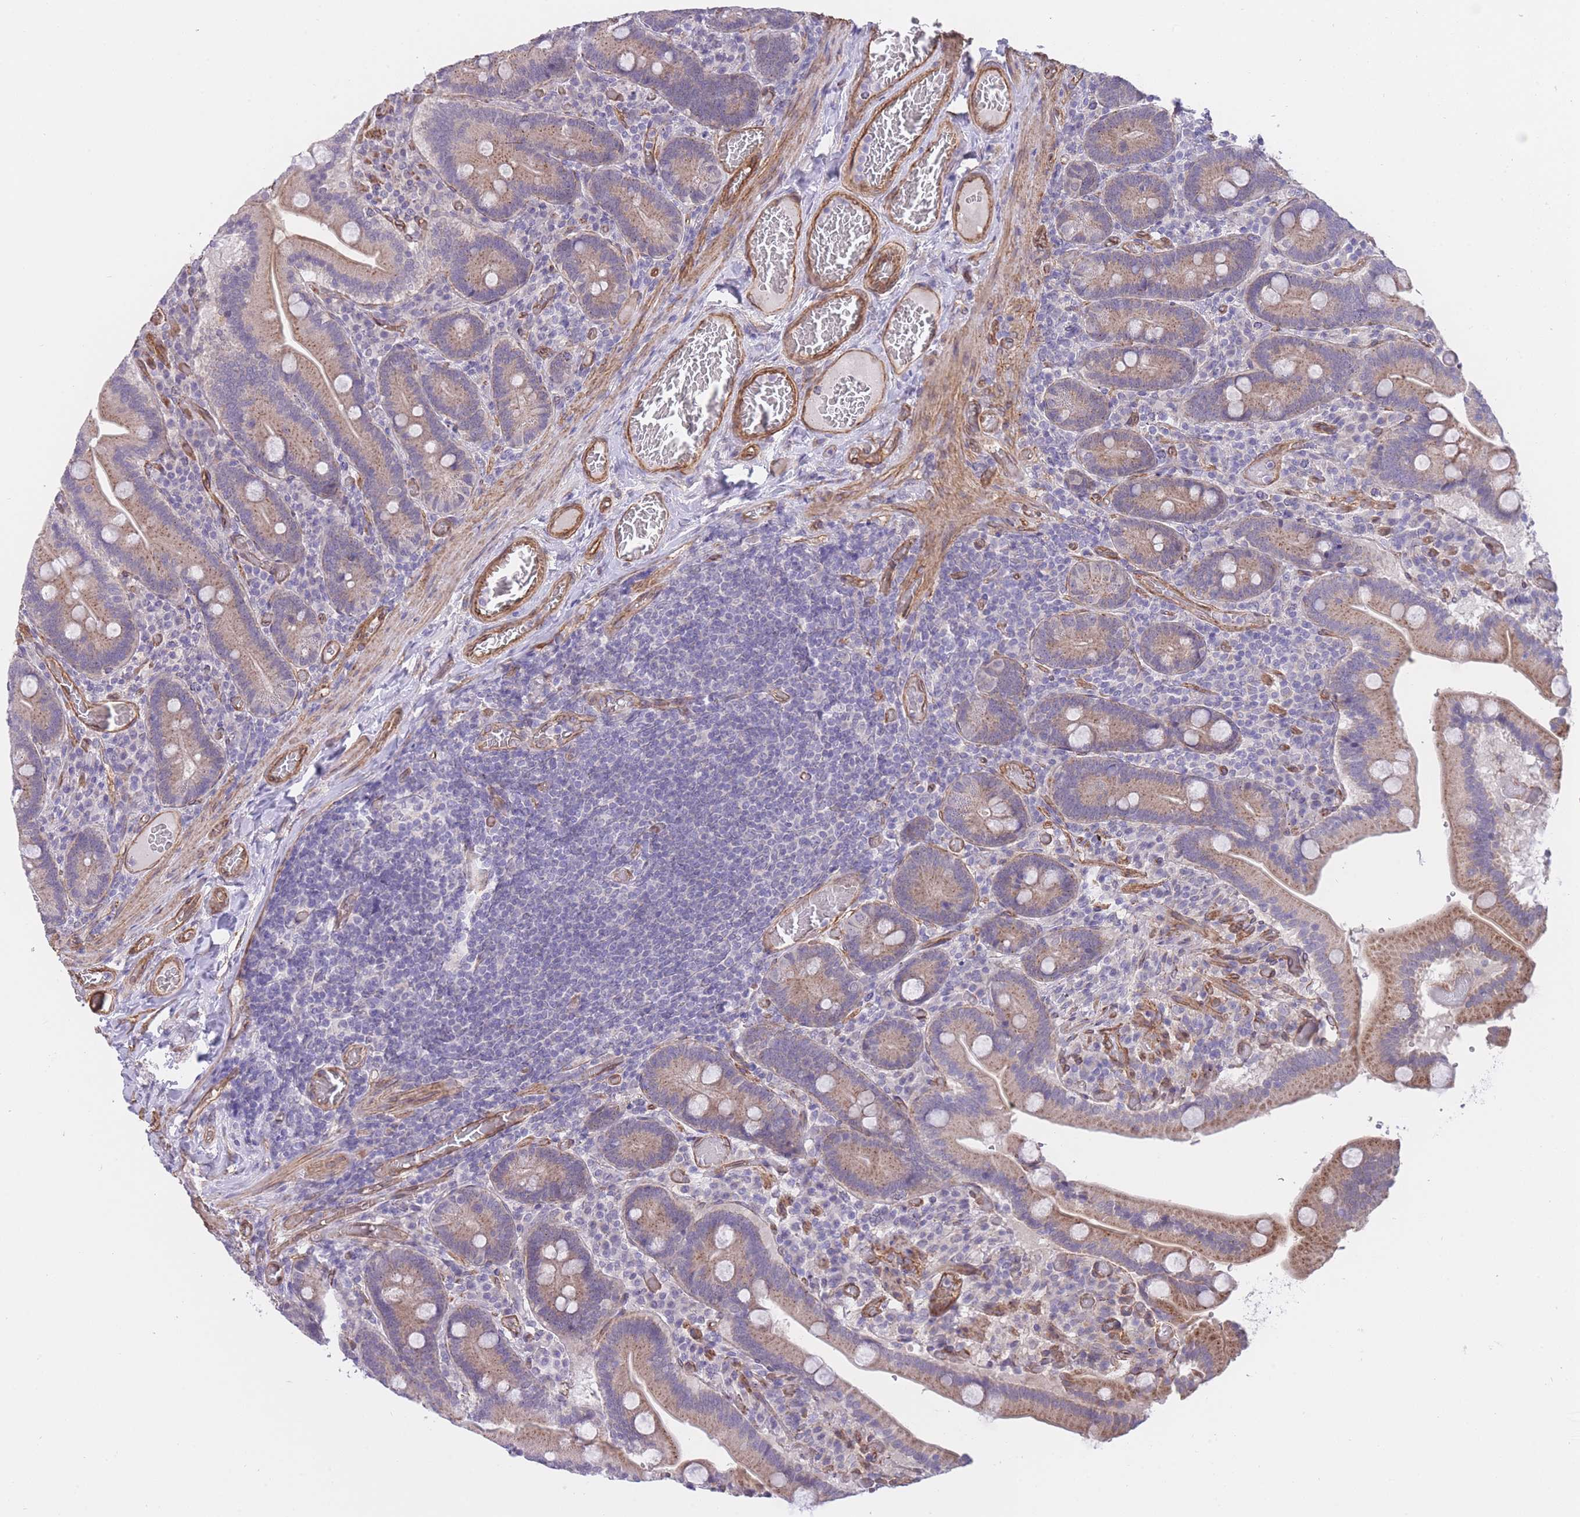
{"staining": {"intensity": "moderate", "quantity": ">75%", "location": "cytoplasmic/membranous"}, "tissue": "duodenum", "cell_type": "Glandular cells", "image_type": "normal", "snomed": [{"axis": "morphology", "description": "Normal tissue, NOS"}, {"axis": "topography", "description": "Duodenum"}], "caption": "Protein staining of unremarkable duodenum shows moderate cytoplasmic/membranous expression in approximately >75% of glandular cells.", "gene": "QTRT1", "patient": {"sex": "female", "age": 62}}